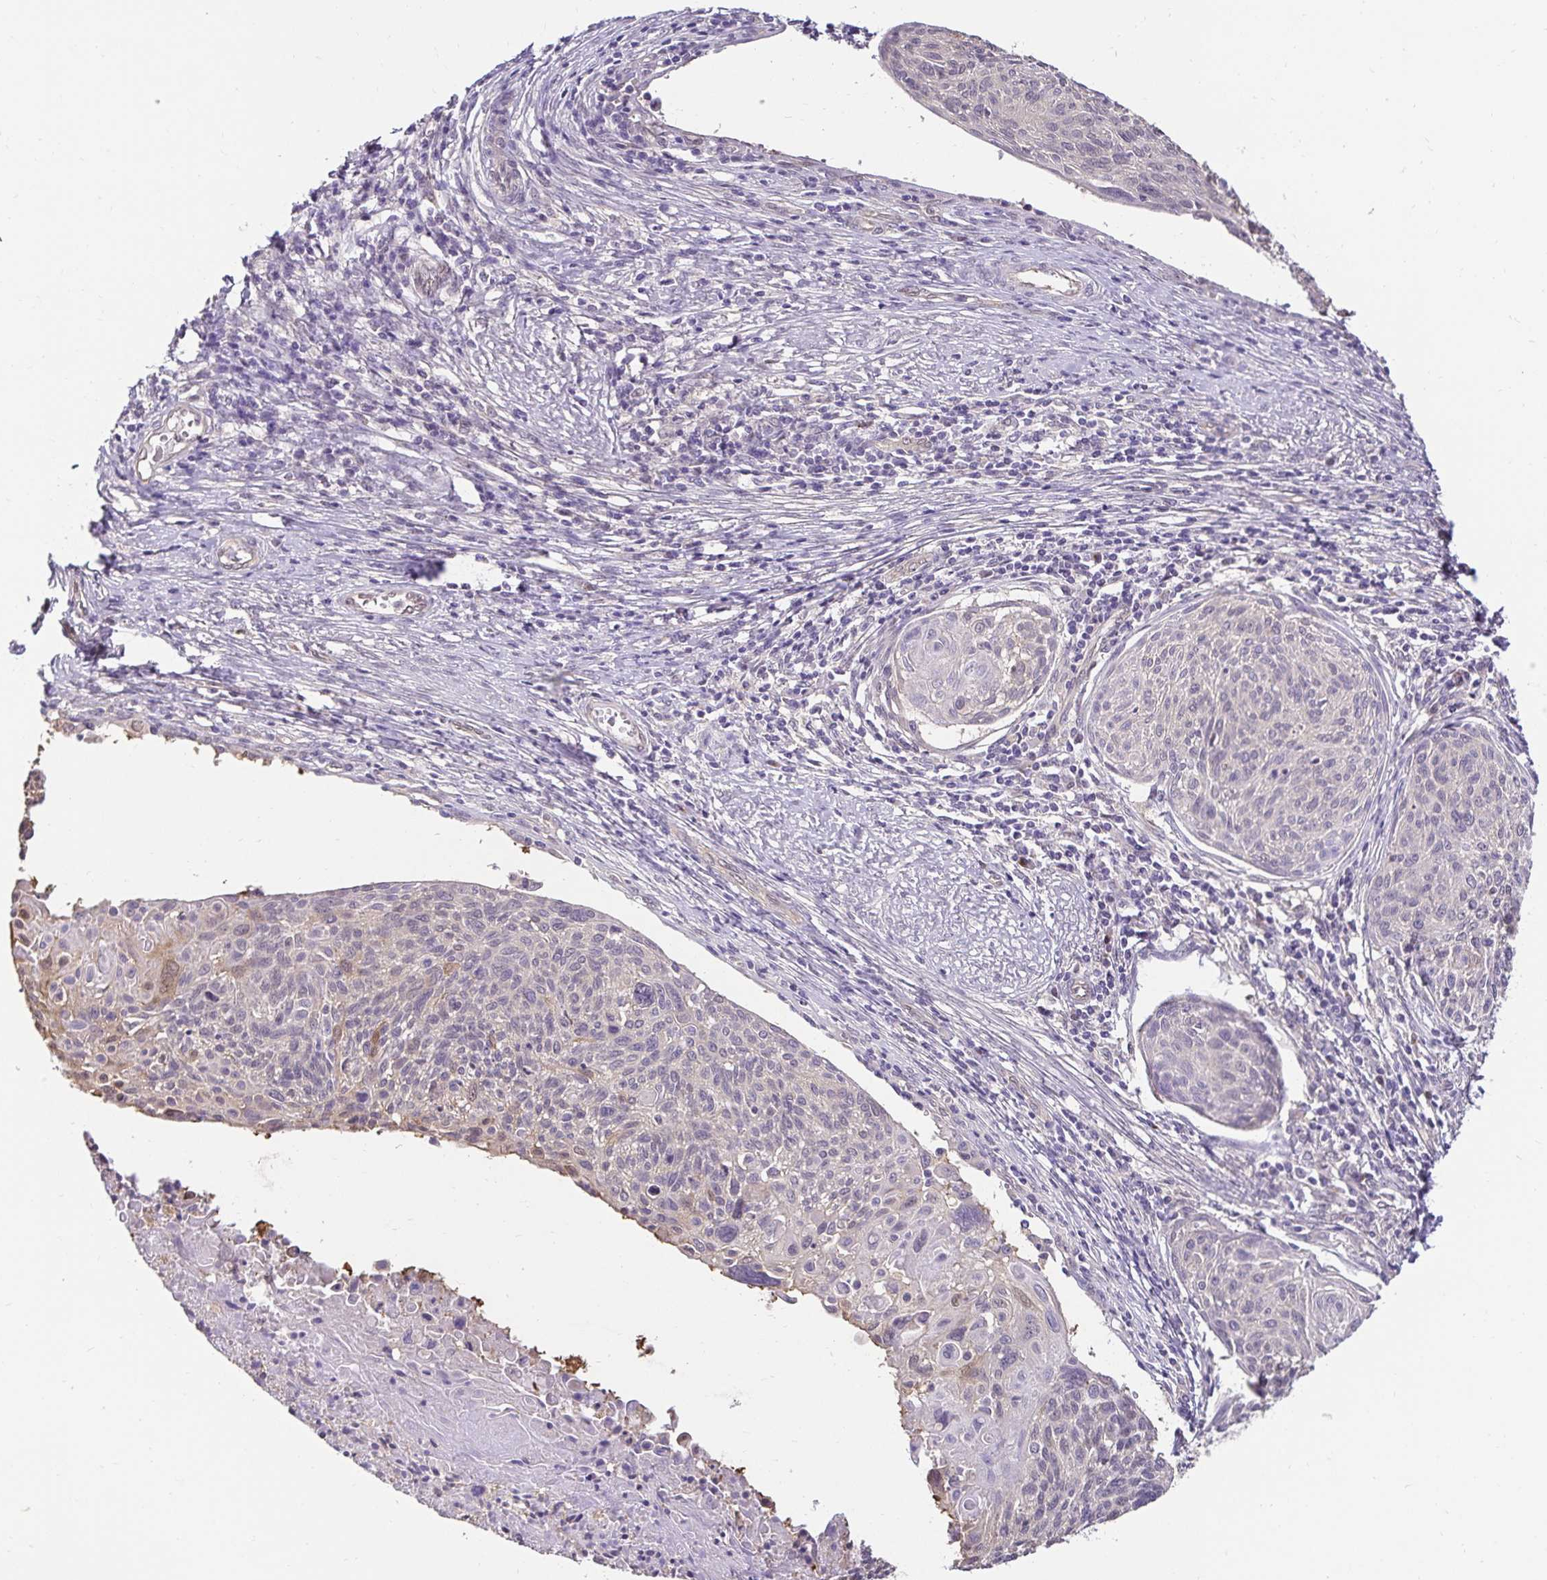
{"staining": {"intensity": "negative", "quantity": "none", "location": "none"}, "tissue": "cervical cancer", "cell_type": "Tumor cells", "image_type": "cancer", "snomed": [{"axis": "morphology", "description": "Squamous cell carcinoma, NOS"}, {"axis": "topography", "description": "Cervix"}], "caption": "Immunohistochemical staining of cervical cancer (squamous cell carcinoma) shows no significant expression in tumor cells.", "gene": "SLC9A1", "patient": {"sex": "female", "age": 49}}